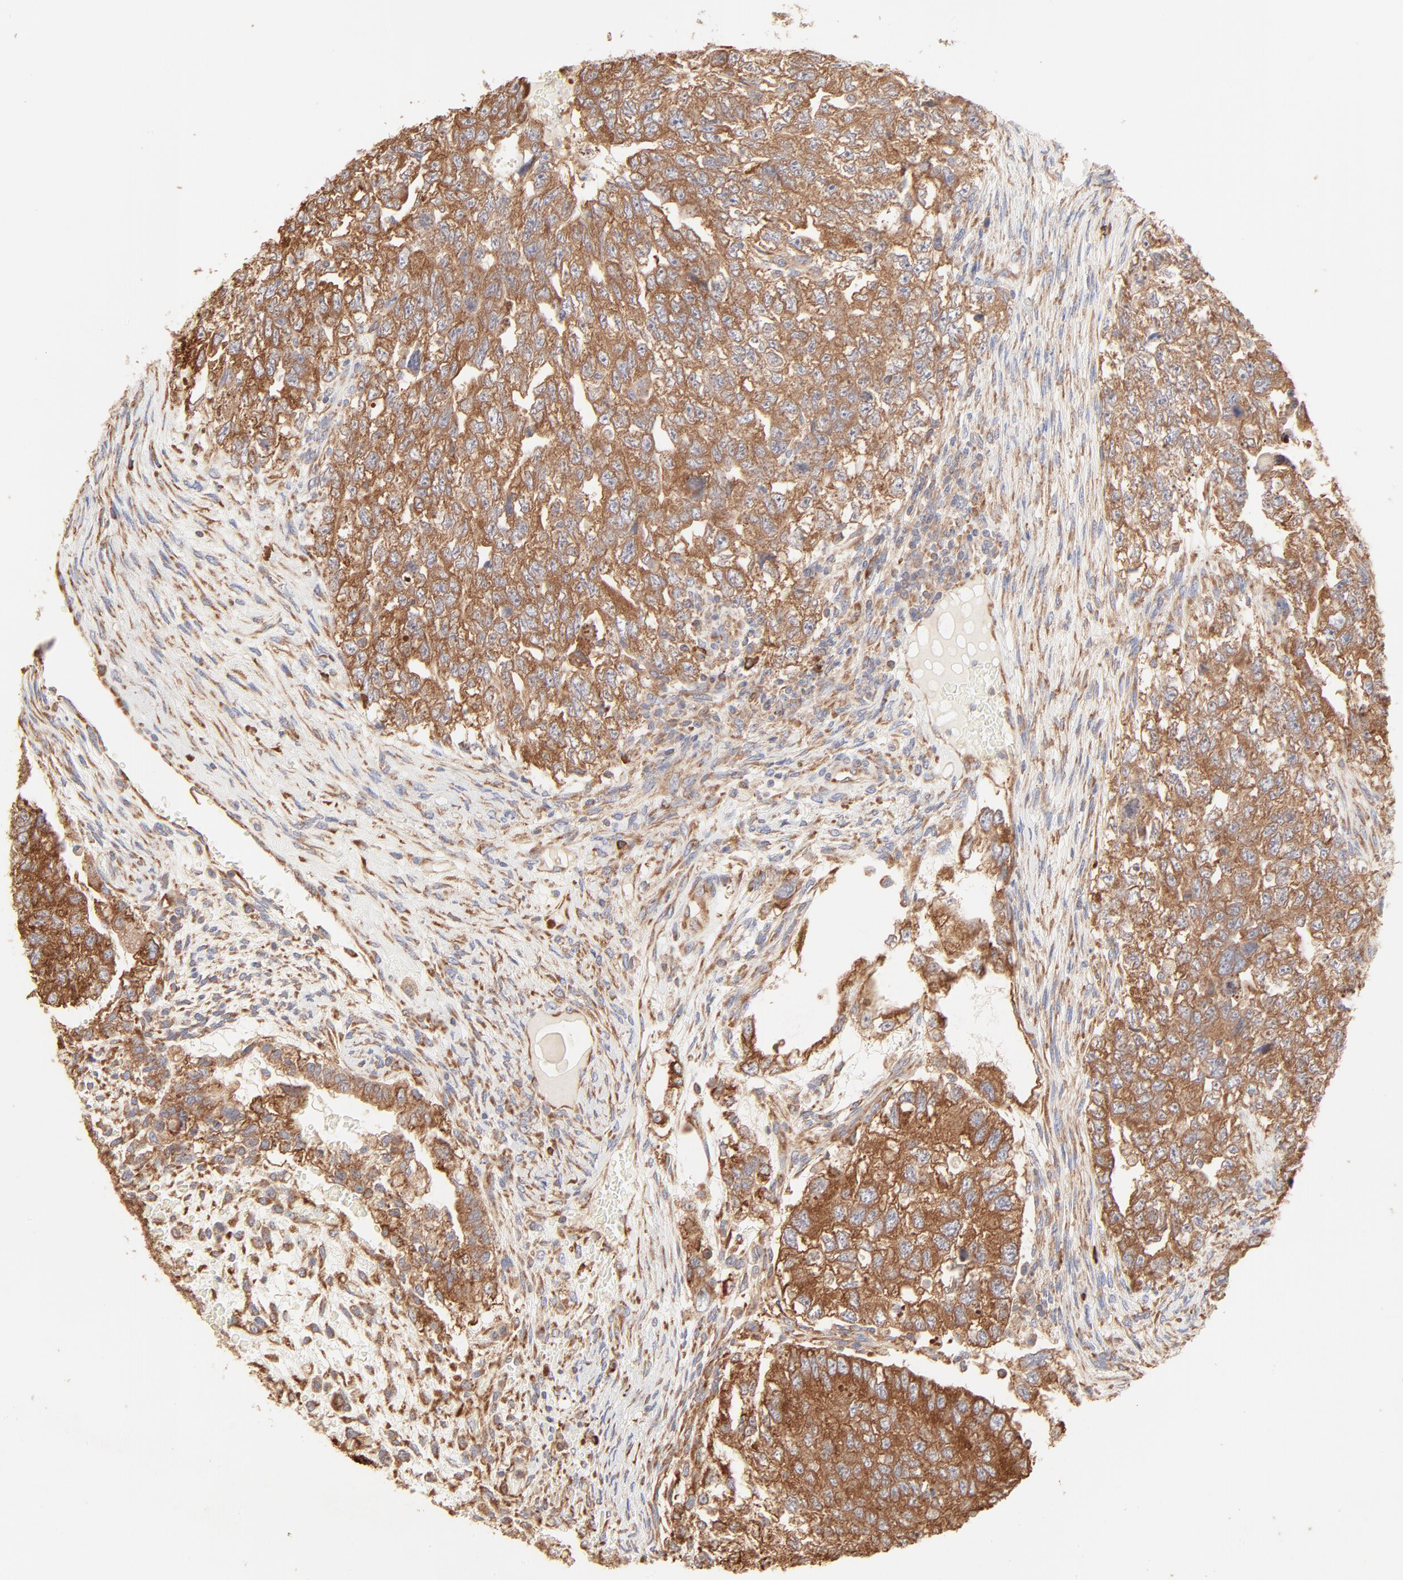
{"staining": {"intensity": "moderate", "quantity": ">75%", "location": "cytoplasmic/membranous"}, "tissue": "testis cancer", "cell_type": "Tumor cells", "image_type": "cancer", "snomed": [{"axis": "morphology", "description": "Carcinoma, Embryonal, NOS"}, {"axis": "topography", "description": "Testis"}], "caption": "High-magnification brightfield microscopy of testis cancer stained with DAB (3,3'-diaminobenzidine) (brown) and counterstained with hematoxylin (blue). tumor cells exhibit moderate cytoplasmic/membranous expression is appreciated in approximately>75% of cells.", "gene": "RPS20", "patient": {"sex": "male", "age": 36}}